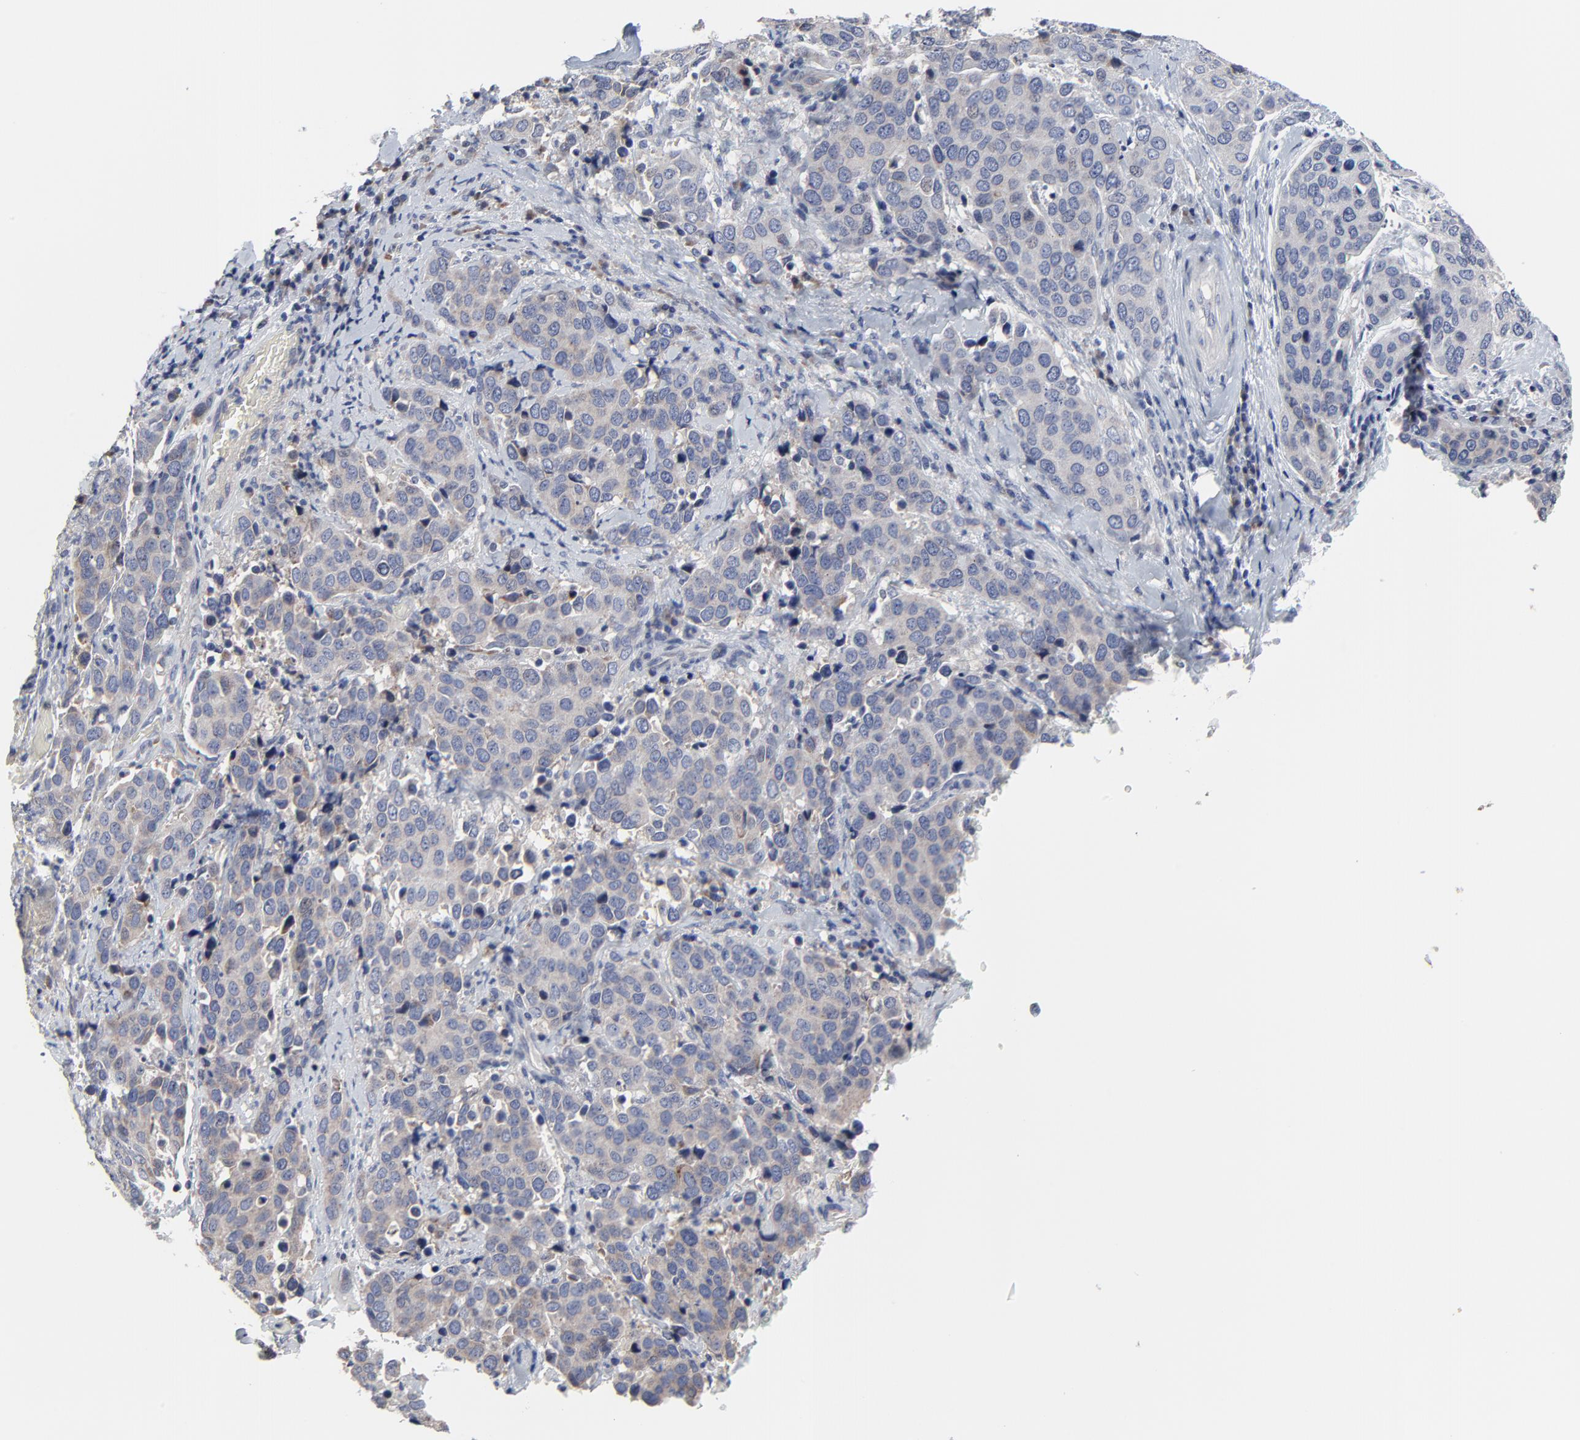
{"staining": {"intensity": "negative", "quantity": "none", "location": "none"}, "tissue": "cervical cancer", "cell_type": "Tumor cells", "image_type": "cancer", "snomed": [{"axis": "morphology", "description": "Squamous cell carcinoma, NOS"}, {"axis": "topography", "description": "Cervix"}], "caption": "Immunohistochemistry image of cervical squamous cell carcinoma stained for a protein (brown), which shows no staining in tumor cells.", "gene": "NLGN3", "patient": {"sex": "female", "age": 54}}